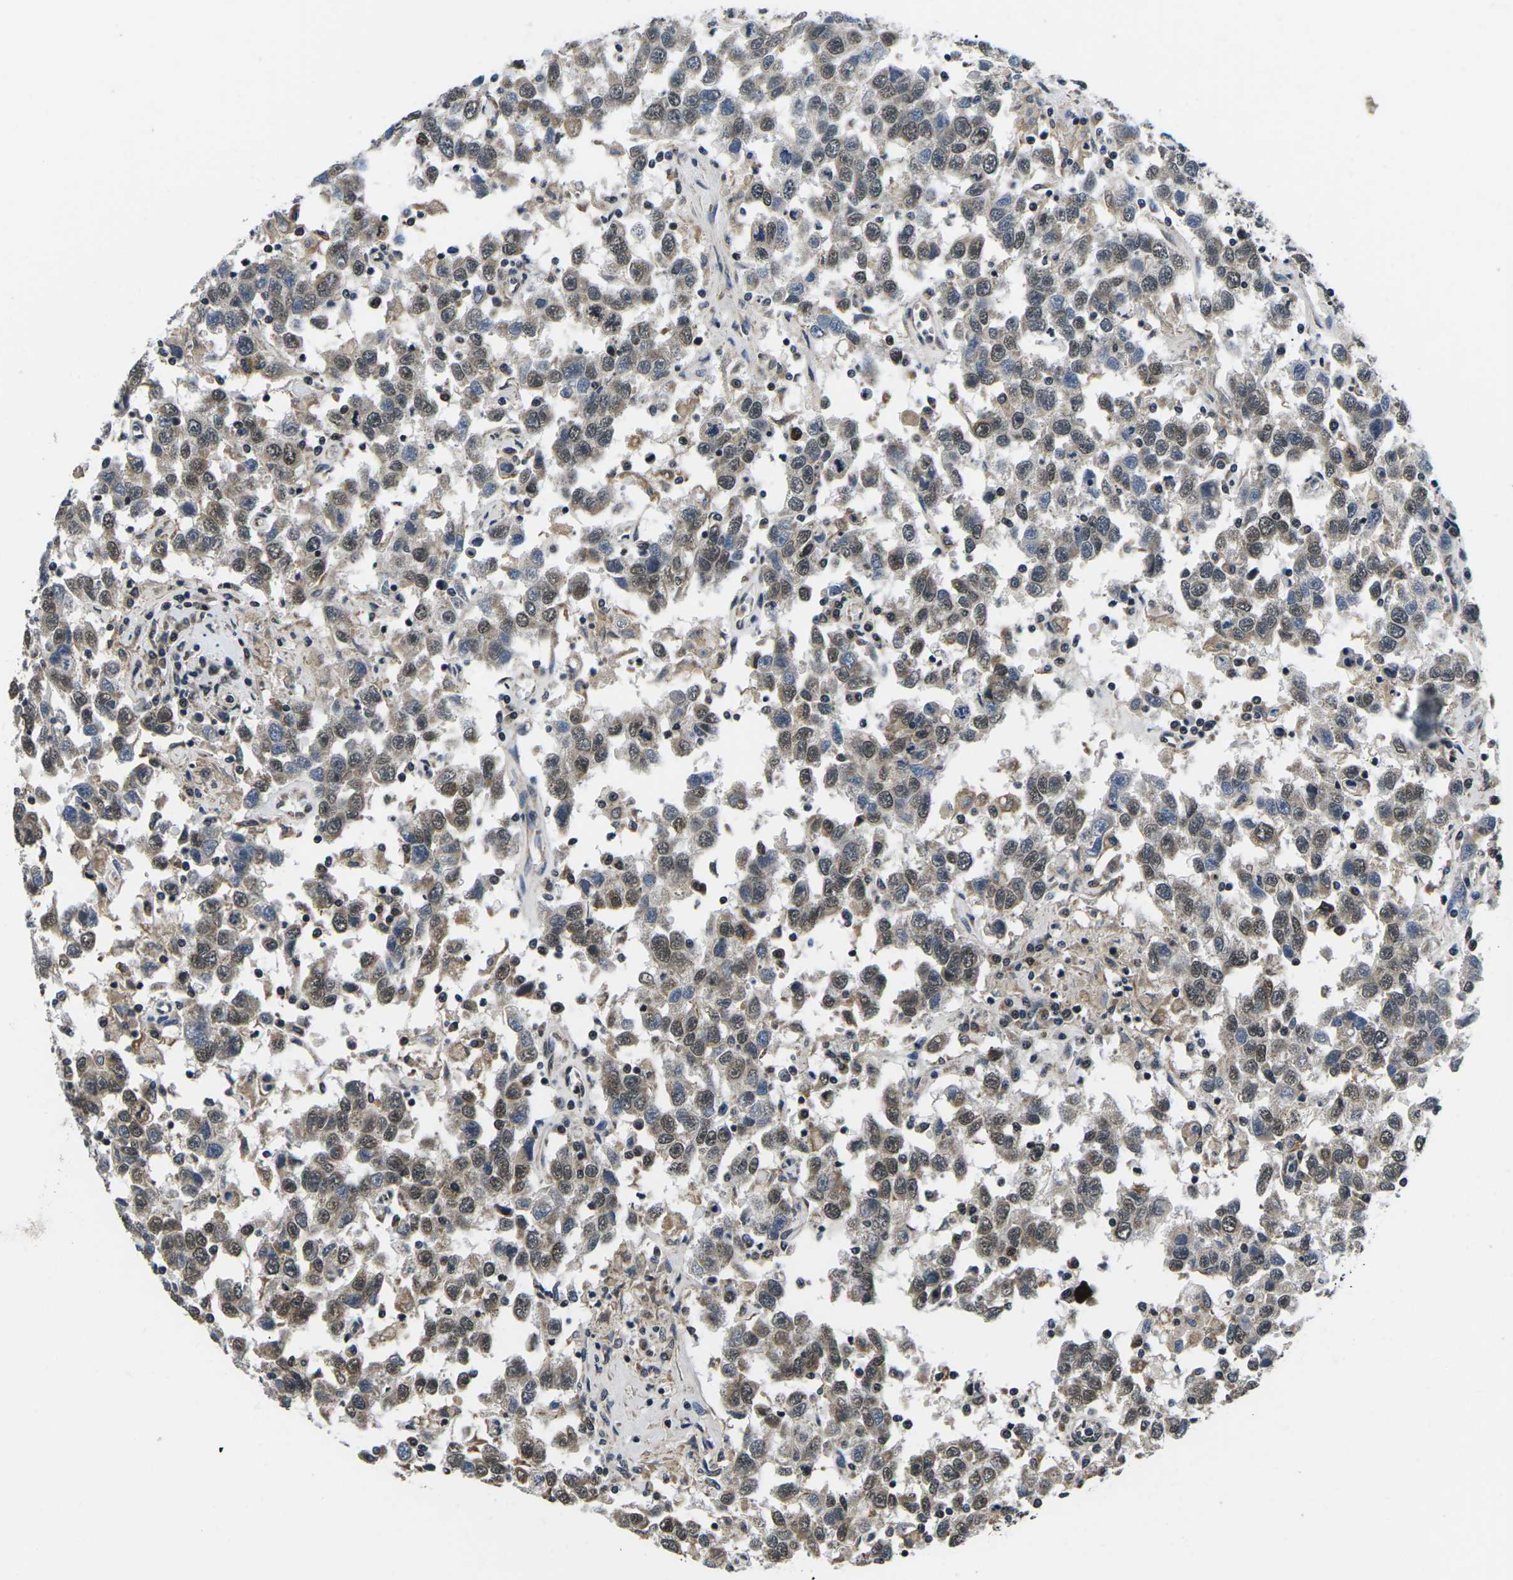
{"staining": {"intensity": "moderate", "quantity": ">75%", "location": "cytoplasmic/membranous,nuclear"}, "tissue": "testis cancer", "cell_type": "Tumor cells", "image_type": "cancer", "snomed": [{"axis": "morphology", "description": "Seminoma, NOS"}, {"axis": "topography", "description": "Testis"}], "caption": "Immunohistochemistry (IHC) micrograph of neoplastic tissue: human testis cancer stained using immunohistochemistry (IHC) reveals medium levels of moderate protein expression localized specifically in the cytoplasmic/membranous and nuclear of tumor cells, appearing as a cytoplasmic/membranous and nuclear brown color.", "gene": "CCNE1", "patient": {"sex": "male", "age": 41}}